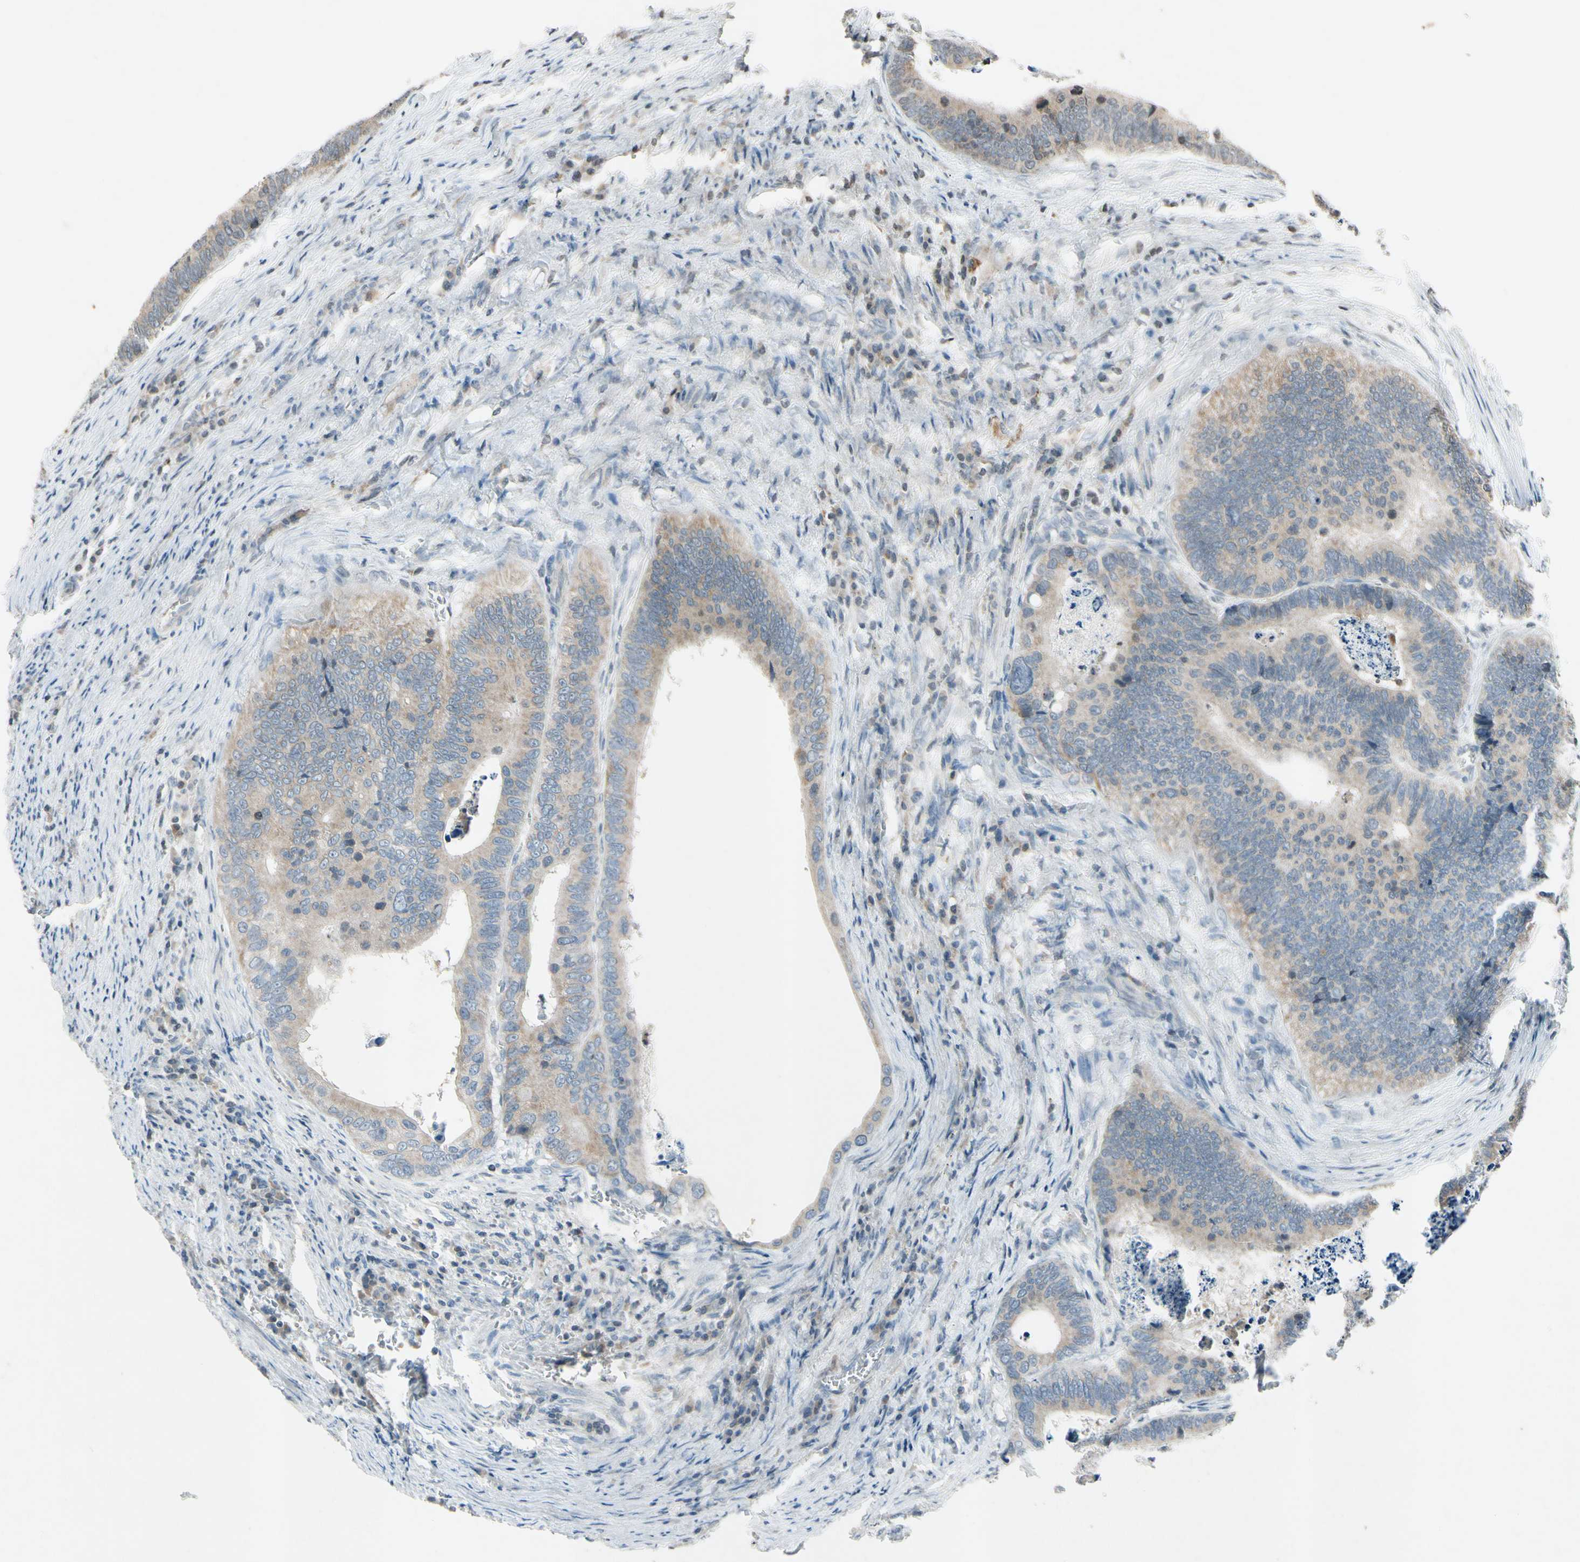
{"staining": {"intensity": "weak", "quantity": ">75%", "location": "cytoplasmic/membranous"}, "tissue": "colorectal cancer", "cell_type": "Tumor cells", "image_type": "cancer", "snomed": [{"axis": "morphology", "description": "Adenocarcinoma, NOS"}, {"axis": "topography", "description": "Colon"}], "caption": "An image of human adenocarcinoma (colorectal) stained for a protein demonstrates weak cytoplasmic/membranous brown staining in tumor cells. The staining was performed using DAB, with brown indicating positive protein expression. Nuclei are stained blue with hematoxylin.", "gene": "CLDN11", "patient": {"sex": "male", "age": 72}}